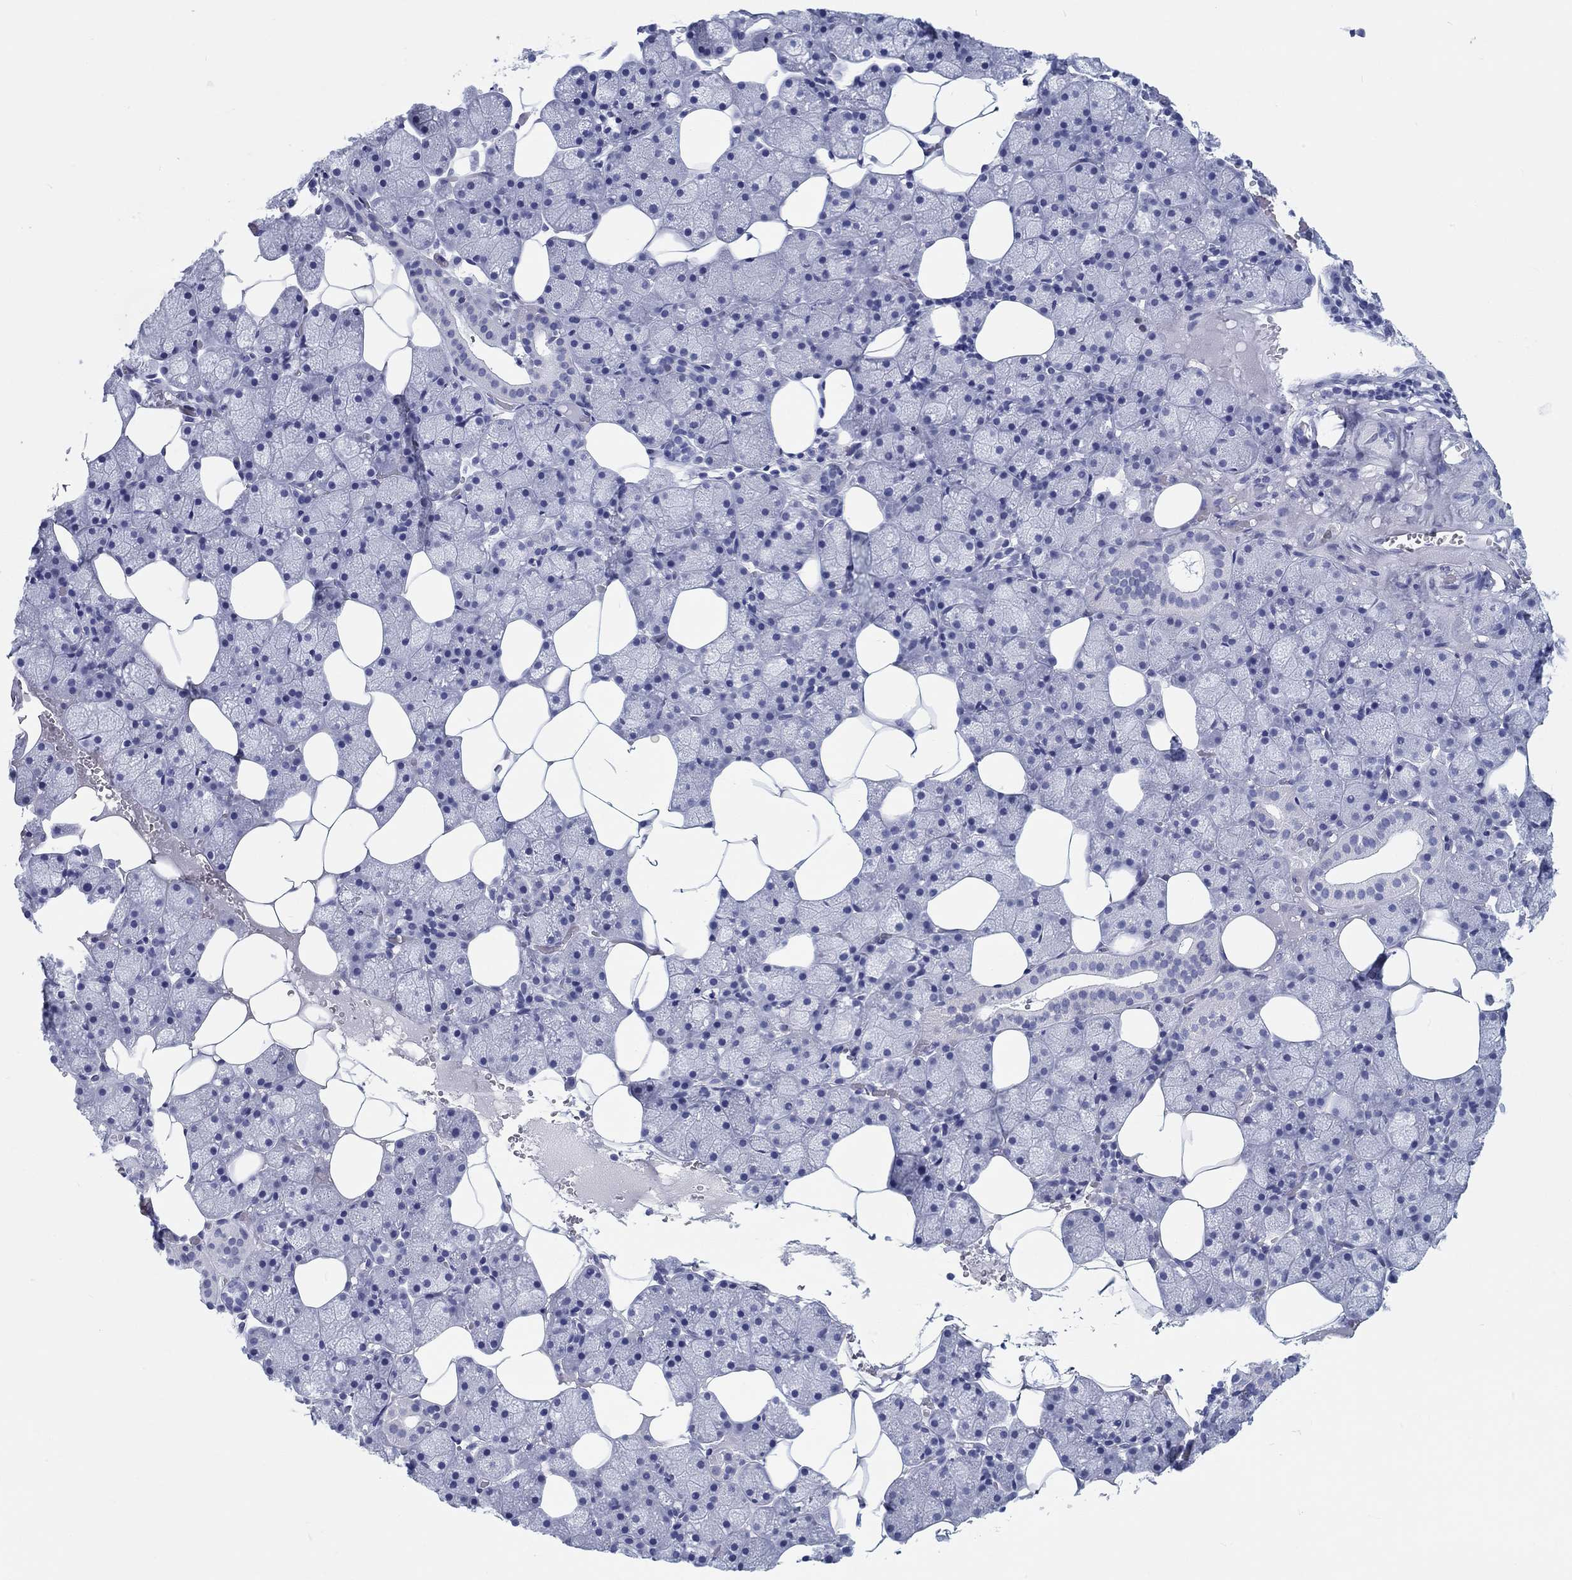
{"staining": {"intensity": "negative", "quantity": "none", "location": "none"}, "tissue": "salivary gland", "cell_type": "Glandular cells", "image_type": "normal", "snomed": [{"axis": "morphology", "description": "Normal tissue, NOS"}, {"axis": "topography", "description": "Salivary gland"}], "caption": "DAB (3,3'-diaminobenzidine) immunohistochemical staining of benign human salivary gland displays no significant expression in glandular cells. (DAB IHC, high magnification).", "gene": "H1", "patient": {"sex": "male", "age": 38}}